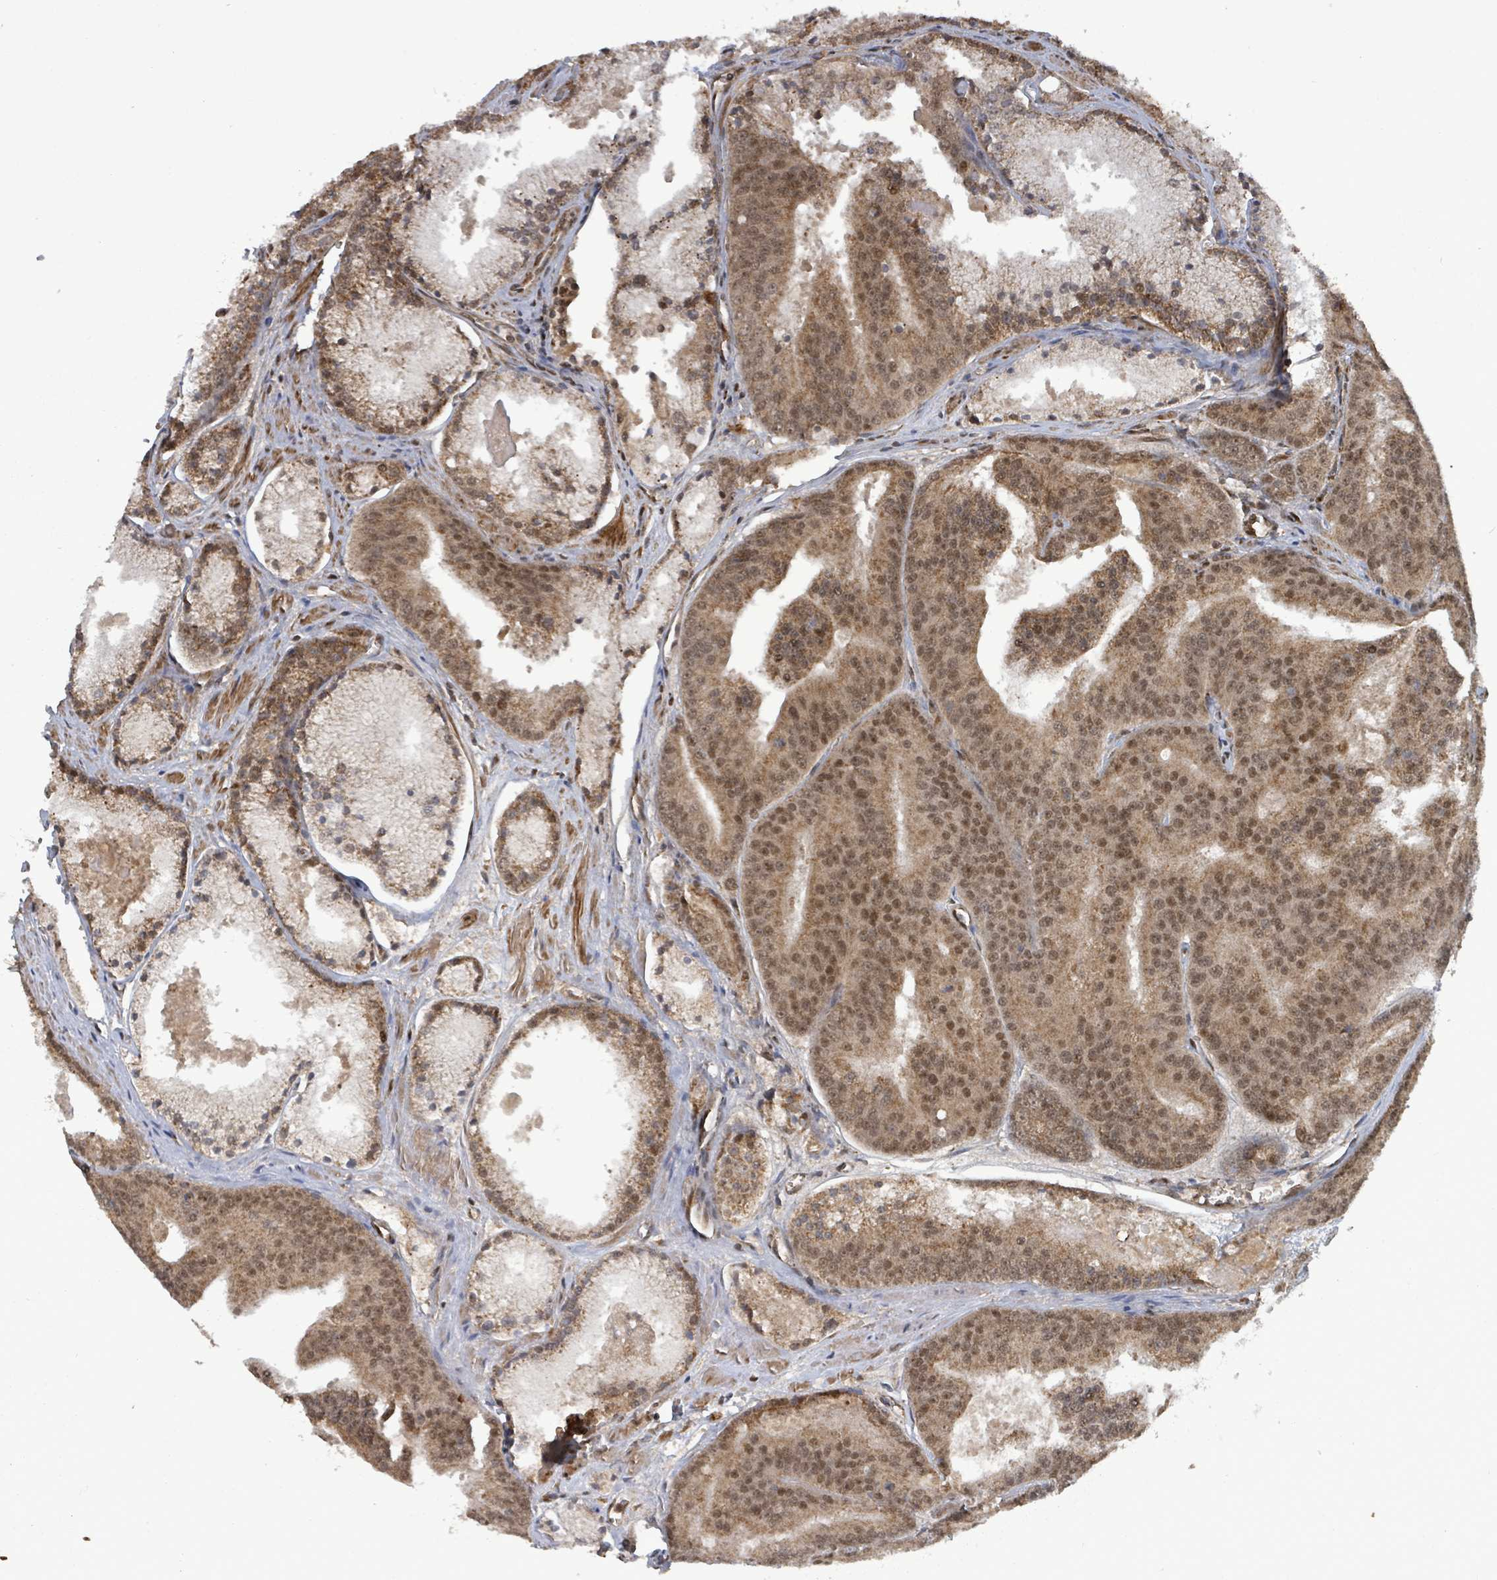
{"staining": {"intensity": "moderate", "quantity": ">75%", "location": "nuclear"}, "tissue": "prostate cancer", "cell_type": "Tumor cells", "image_type": "cancer", "snomed": [{"axis": "morphology", "description": "Adenocarcinoma, High grade"}, {"axis": "topography", "description": "Prostate"}], "caption": "Immunohistochemistry (DAB (3,3'-diaminobenzidine)) staining of prostate cancer reveals moderate nuclear protein positivity in about >75% of tumor cells. The staining is performed using DAB (3,3'-diaminobenzidine) brown chromogen to label protein expression. The nuclei are counter-stained blue using hematoxylin.", "gene": "PATZ1", "patient": {"sex": "male", "age": 61}}